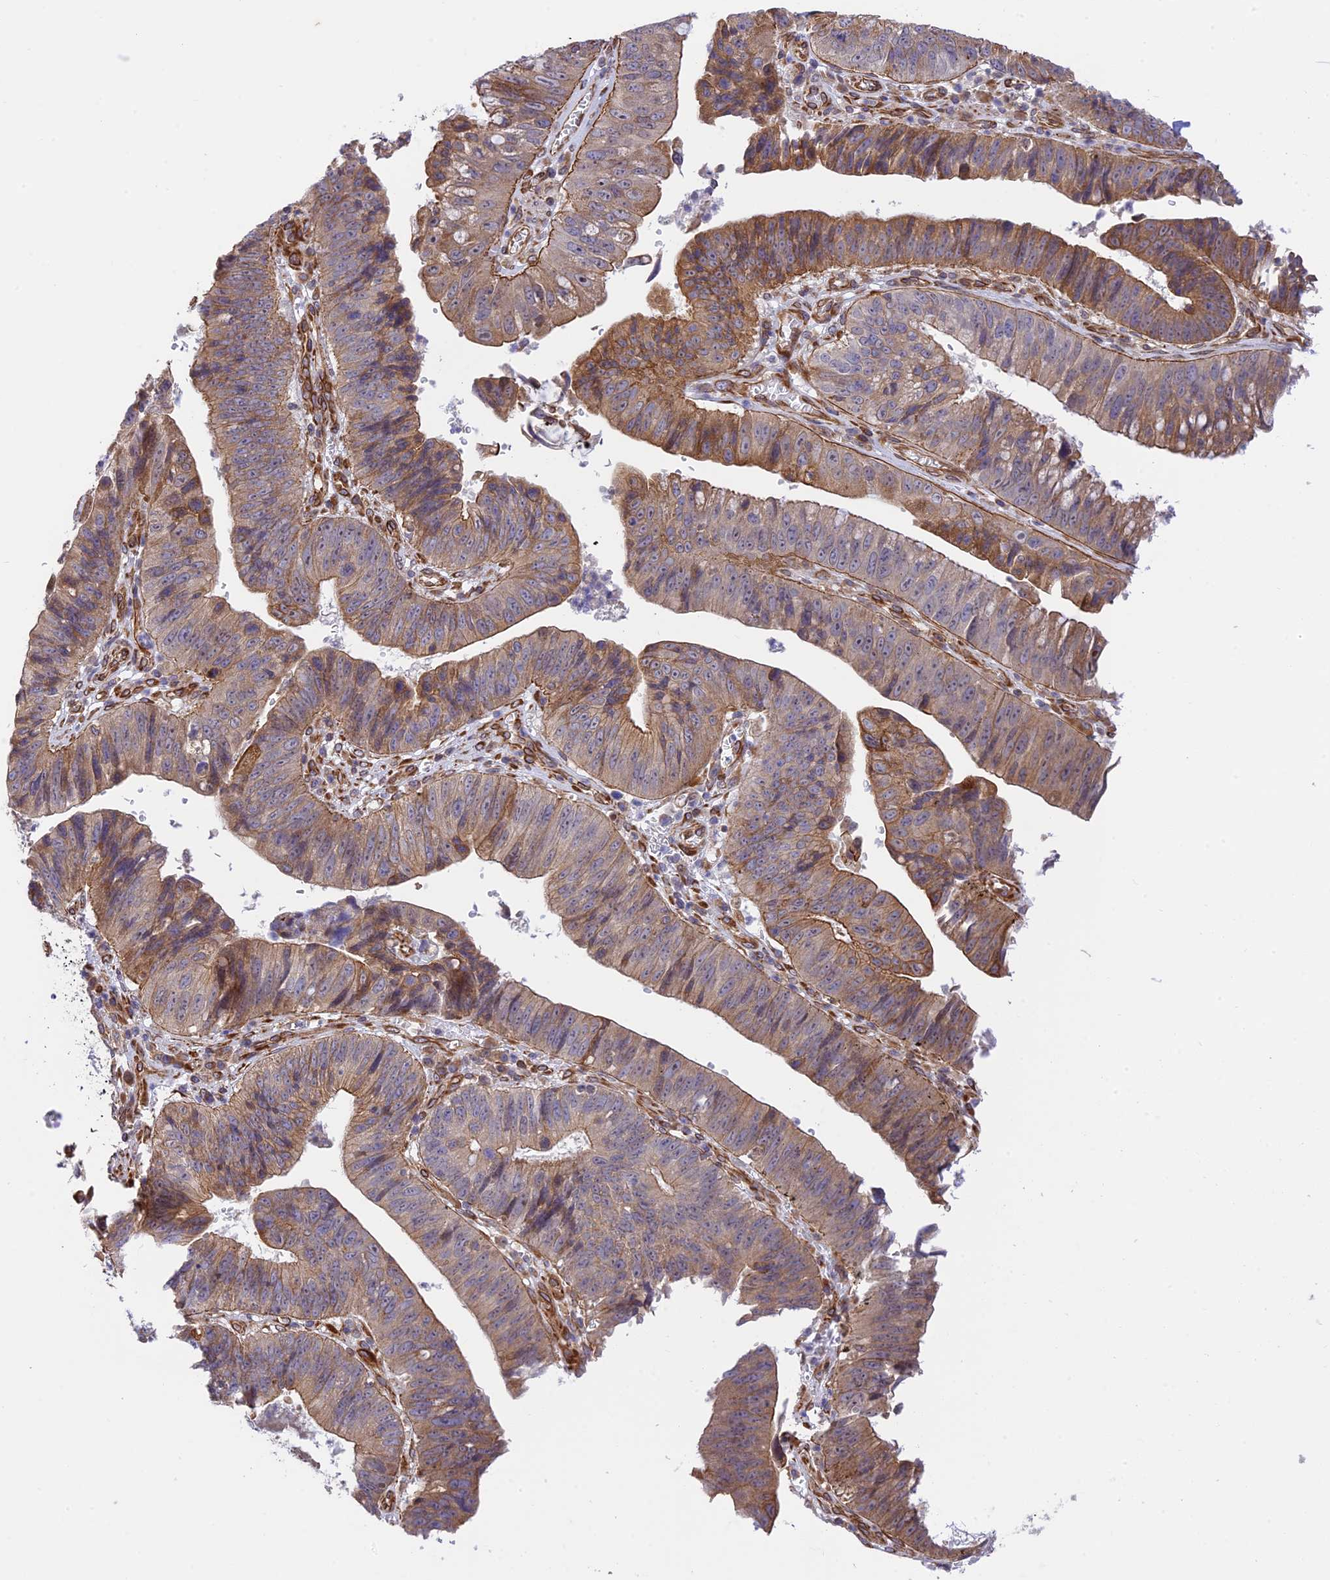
{"staining": {"intensity": "moderate", "quantity": ">75%", "location": "cytoplasmic/membranous"}, "tissue": "stomach cancer", "cell_type": "Tumor cells", "image_type": "cancer", "snomed": [{"axis": "morphology", "description": "Adenocarcinoma, NOS"}, {"axis": "topography", "description": "Stomach"}], "caption": "This micrograph shows stomach cancer (adenocarcinoma) stained with immunohistochemistry (IHC) to label a protein in brown. The cytoplasmic/membranous of tumor cells show moderate positivity for the protein. Nuclei are counter-stained blue.", "gene": "EXOC3L4", "patient": {"sex": "male", "age": 59}}